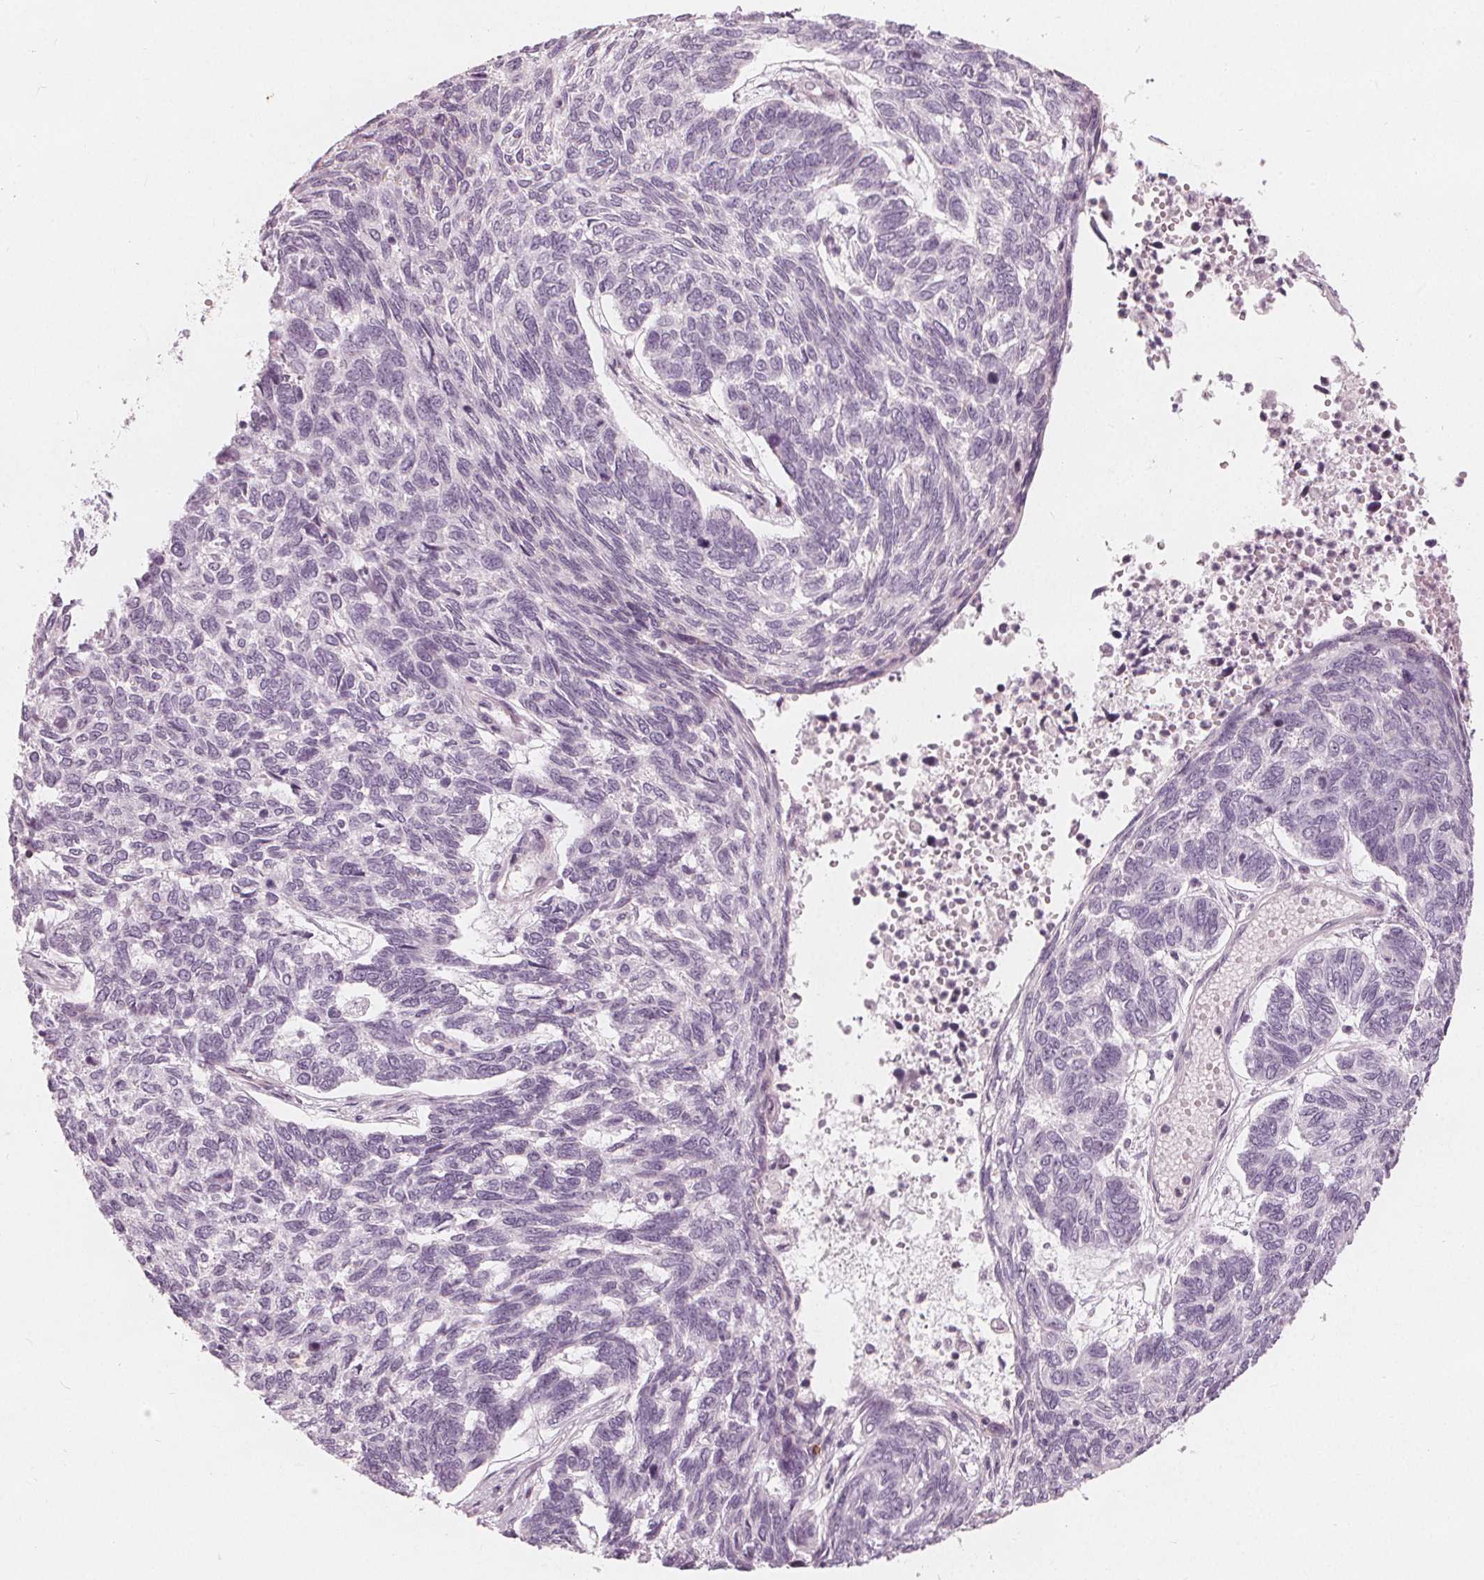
{"staining": {"intensity": "negative", "quantity": "none", "location": "none"}, "tissue": "skin cancer", "cell_type": "Tumor cells", "image_type": "cancer", "snomed": [{"axis": "morphology", "description": "Basal cell carcinoma"}, {"axis": "topography", "description": "Skin"}], "caption": "Immunohistochemistry (IHC) histopathology image of neoplastic tissue: human basal cell carcinoma (skin) stained with DAB (3,3'-diaminobenzidine) demonstrates no significant protein staining in tumor cells.", "gene": "BRSK1", "patient": {"sex": "female", "age": 65}}